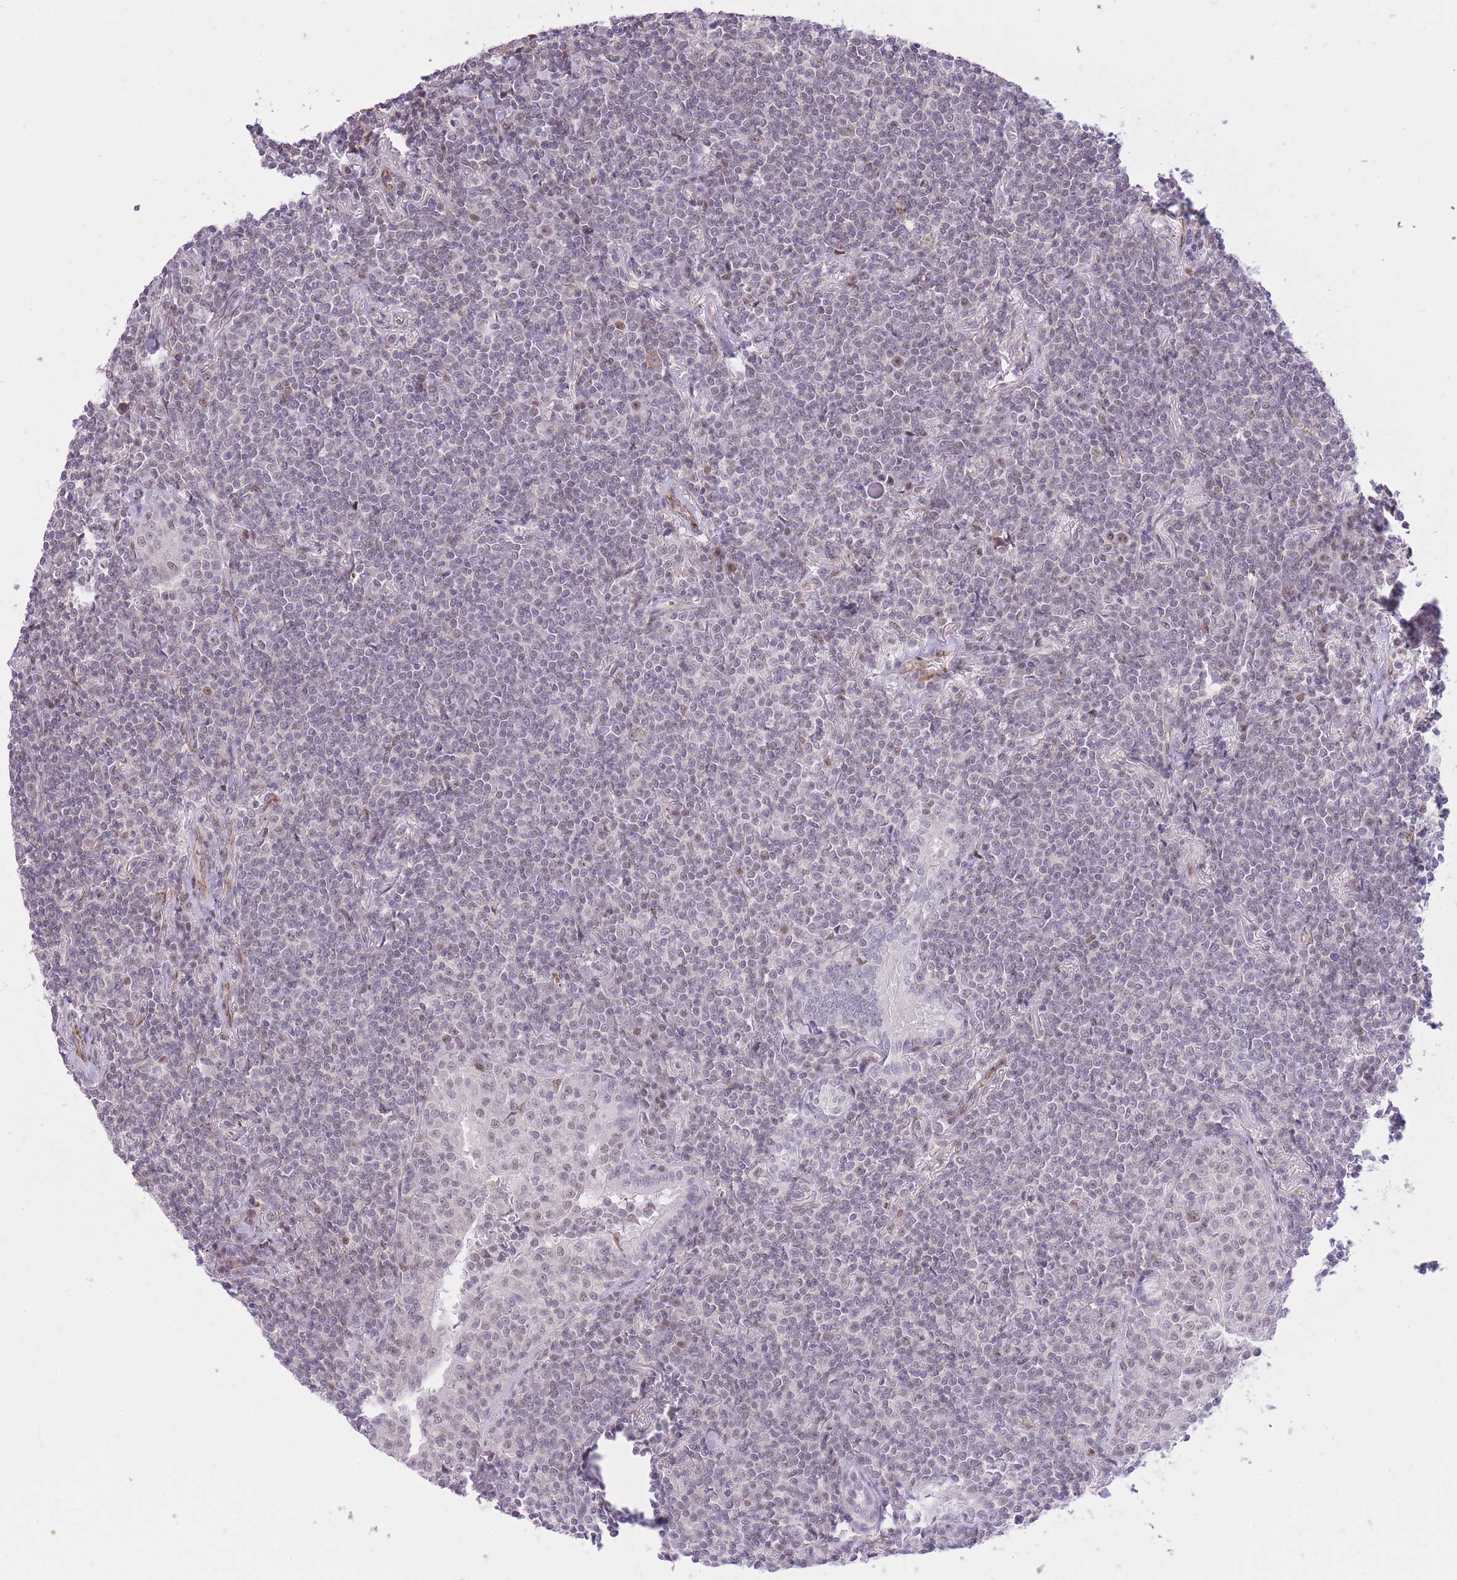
{"staining": {"intensity": "negative", "quantity": "none", "location": "none"}, "tissue": "lymphoma", "cell_type": "Tumor cells", "image_type": "cancer", "snomed": [{"axis": "morphology", "description": "Malignant lymphoma, non-Hodgkin's type, Low grade"}, {"axis": "topography", "description": "Lung"}], "caption": "An immunohistochemistry (IHC) image of lymphoma is shown. There is no staining in tumor cells of lymphoma.", "gene": "ELL", "patient": {"sex": "female", "age": 71}}